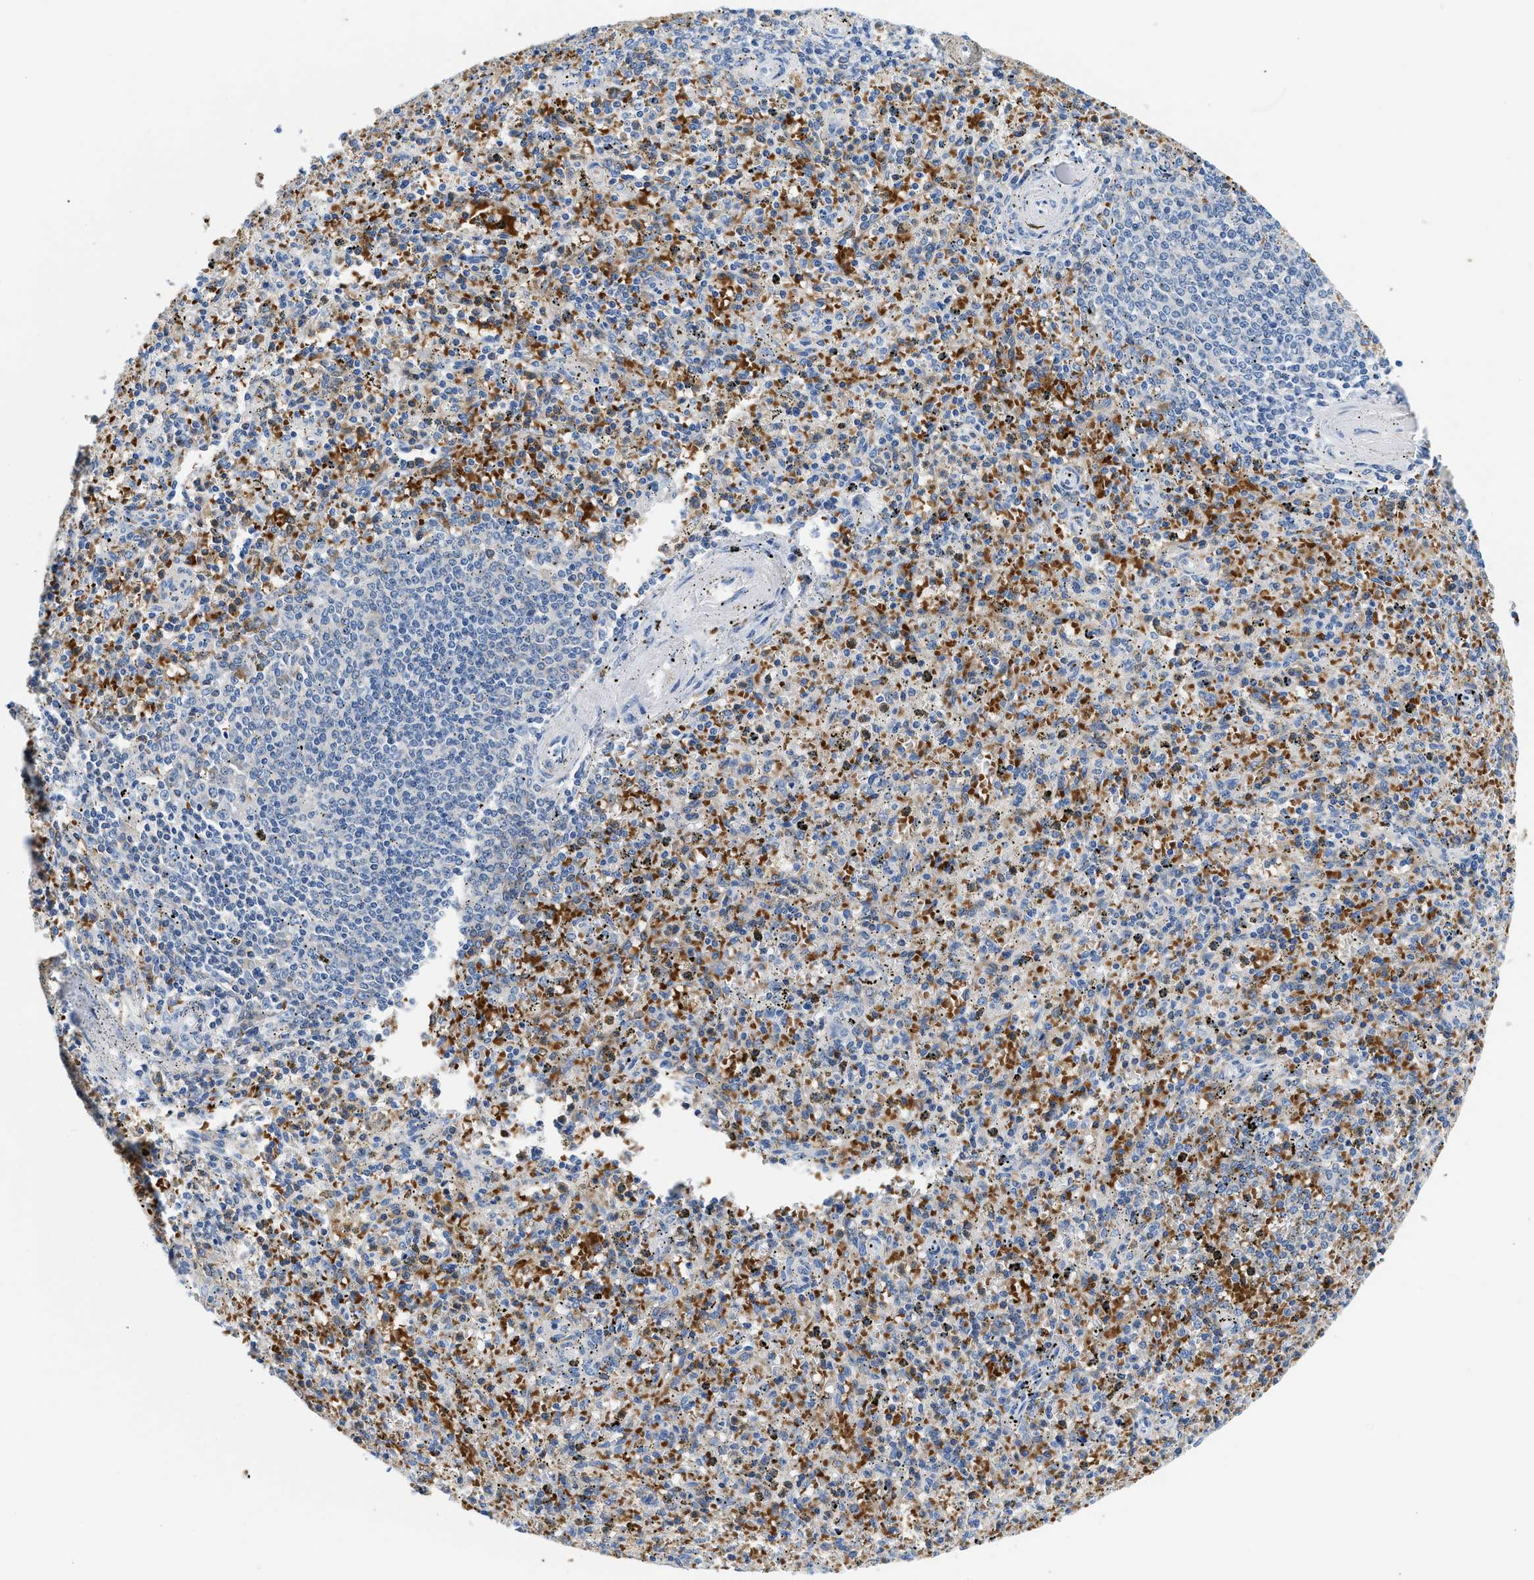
{"staining": {"intensity": "moderate", "quantity": "25%-75%", "location": "cytoplasmic/membranous"}, "tissue": "spleen", "cell_type": "Cells in red pulp", "image_type": "normal", "snomed": [{"axis": "morphology", "description": "Normal tissue, NOS"}, {"axis": "topography", "description": "Spleen"}], "caption": "A photomicrograph of human spleen stained for a protein demonstrates moderate cytoplasmic/membranous brown staining in cells in red pulp. (IHC, brightfield microscopy, high magnification).", "gene": "BPGM", "patient": {"sex": "male", "age": 72}}